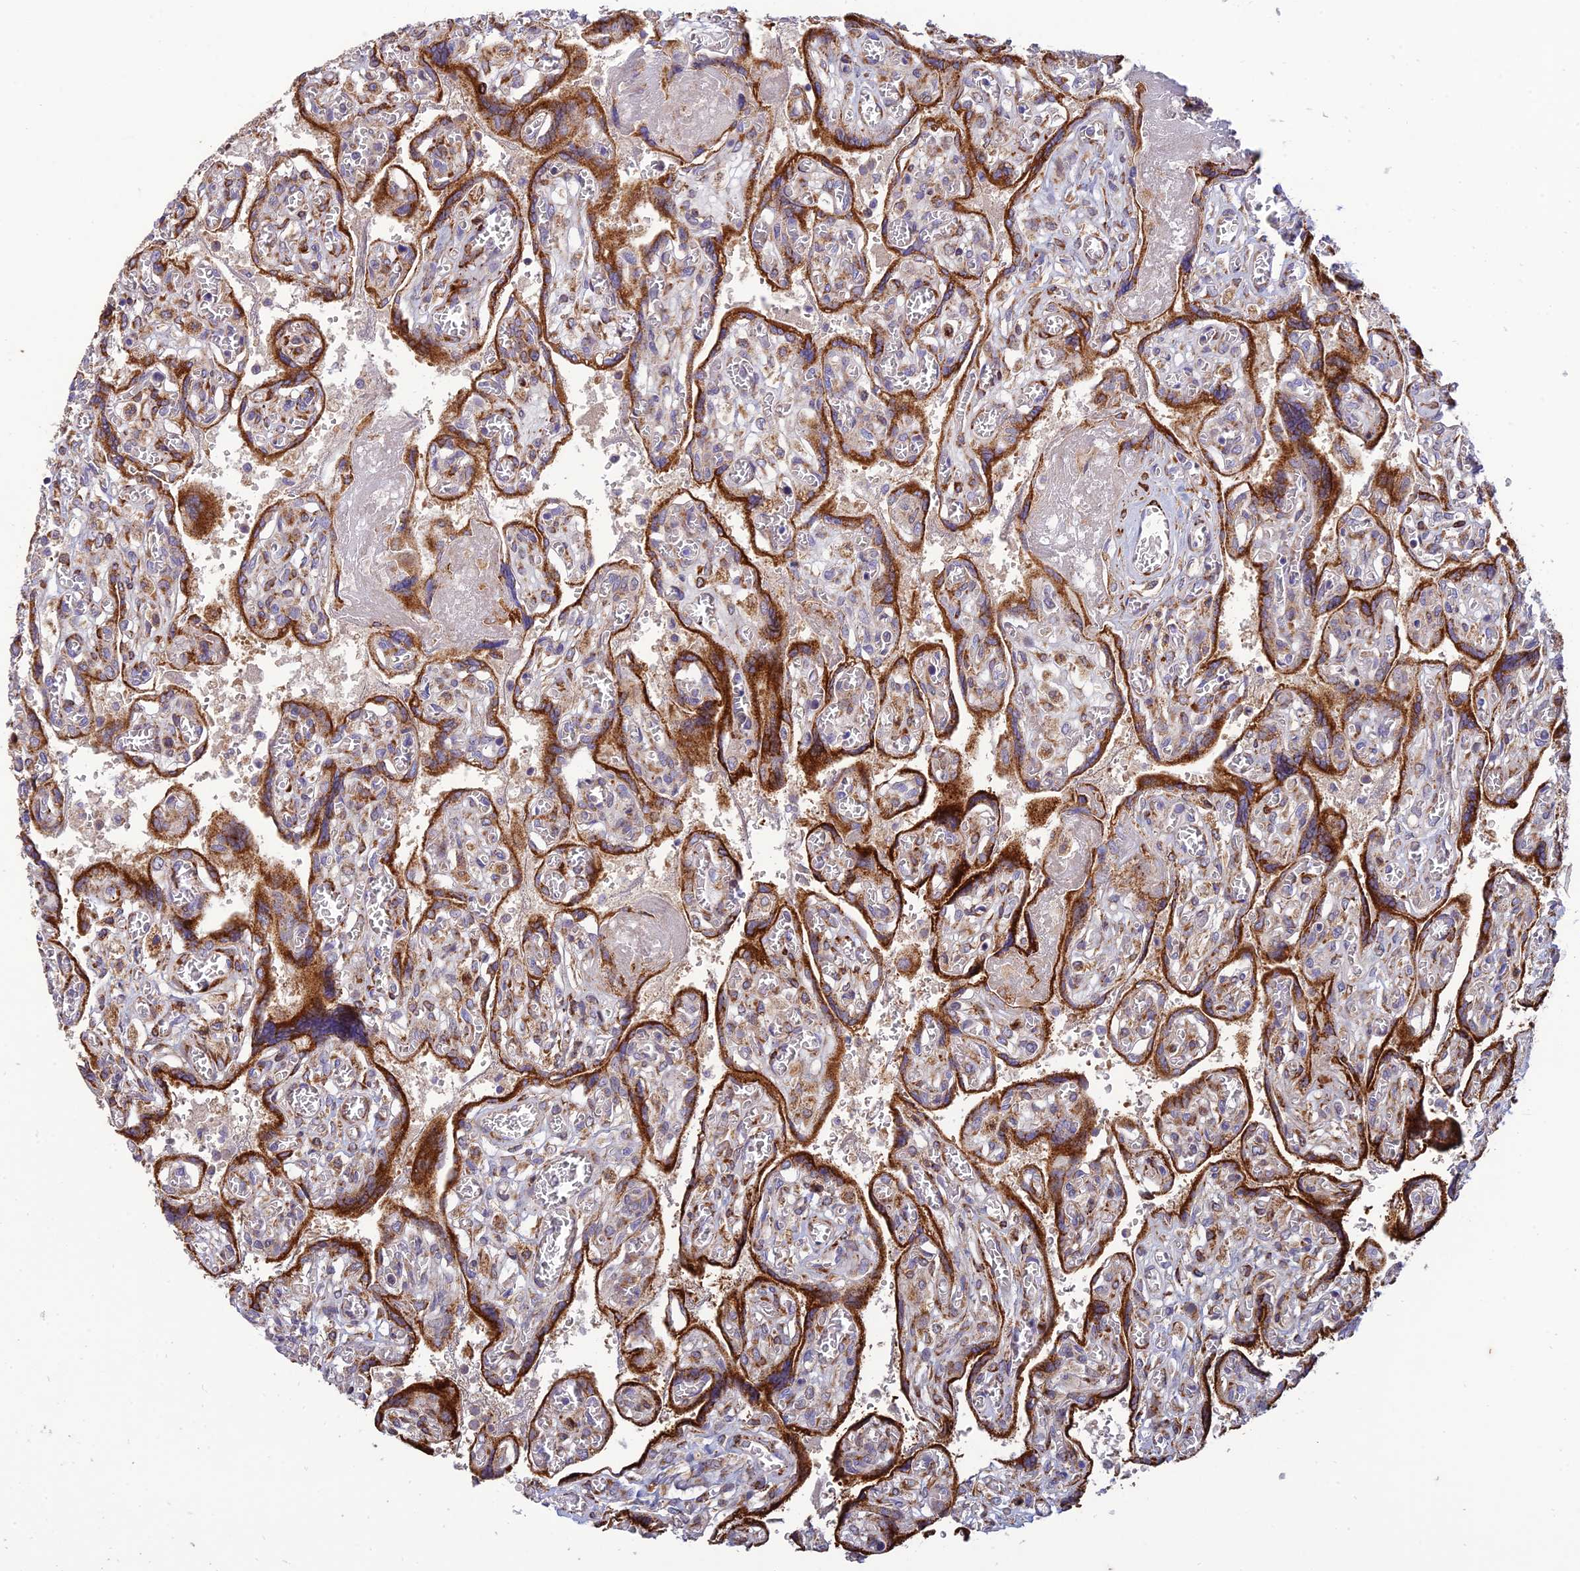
{"staining": {"intensity": "strong", "quantity": ">75%", "location": "cytoplasmic/membranous"}, "tissue": "placenta", "cell_type": "Trophoblastic cells", "image_type": "normal", "snomed": [{"axis": "morphology", "description": "Normal tissue, NOS"}, {"axis": "topography", "description": "Placenta"}], "caption": "Immunohistochemical staining of unremarkable human placenta reveals >75% levels of strong cytoplasmic/membranous protein expression in about >75% of trophoblastic cells. The protein is shown in brown color, while the nuclei are stained blue.", "gene": "RCN3", "patient": {"sex": "female", "age": 39}}